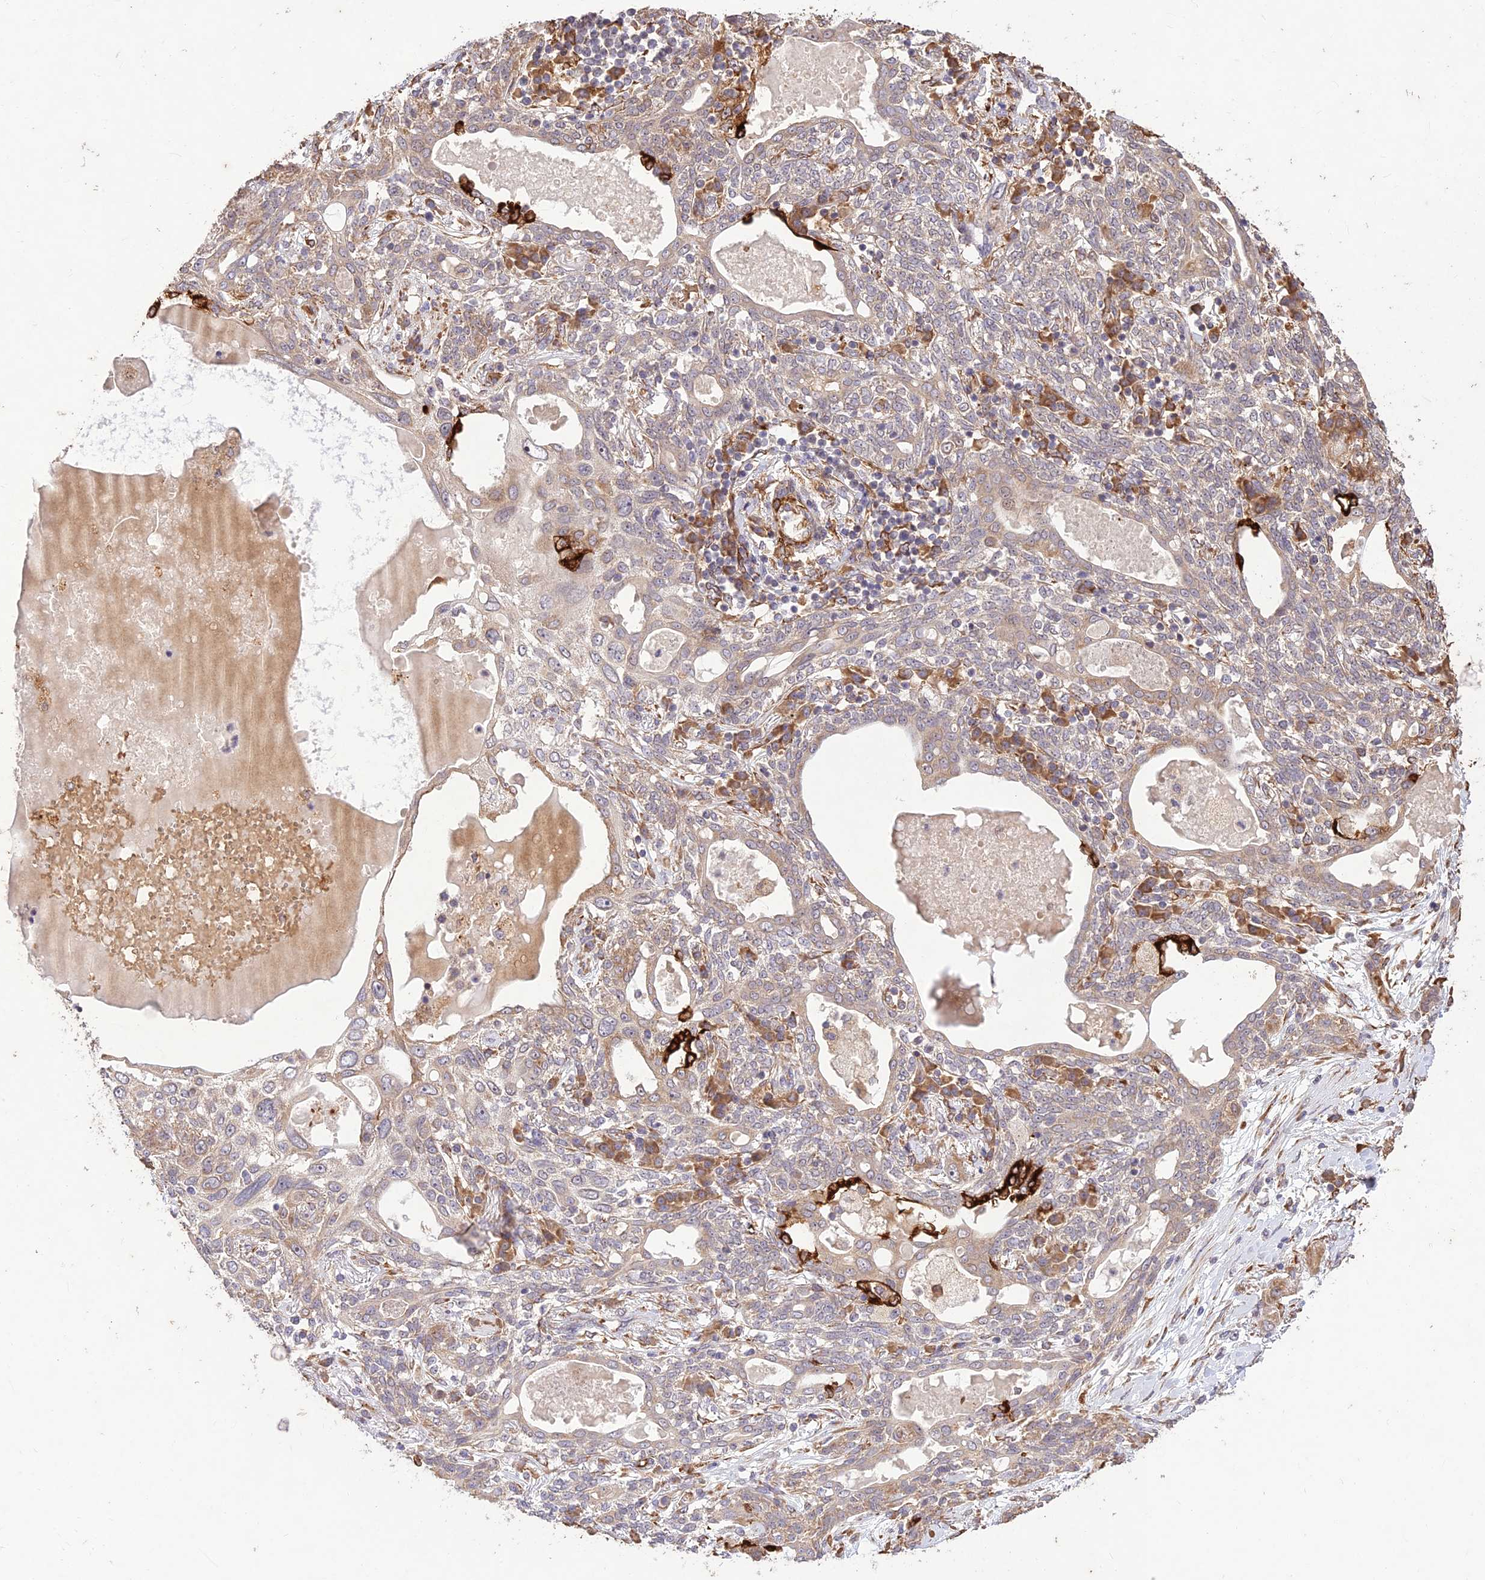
{"staining": {"intensity": "weak", "quantity": "25%-75%", "location": "cytoplasmic/membranous"}, "tissue": "lung cancer", "cell_type": "Tumor cells", "image_type": "cancer", "snomed": [{"axis": "morphology", "description": "Squamous cell carcinoma, NOS"}, {"axis": "topography", "description": "Lung"}], "caption": "Immunohistochemistry (IHC) photomicrograph of lung cancer stained for a protein (brown), which demonstrates low levels of weak cytoplasmic/membranous staining in about 25%-75% of tumor cells.", "gene": "PPP1R11", "patient": {"sex": "female", "age": 70}}